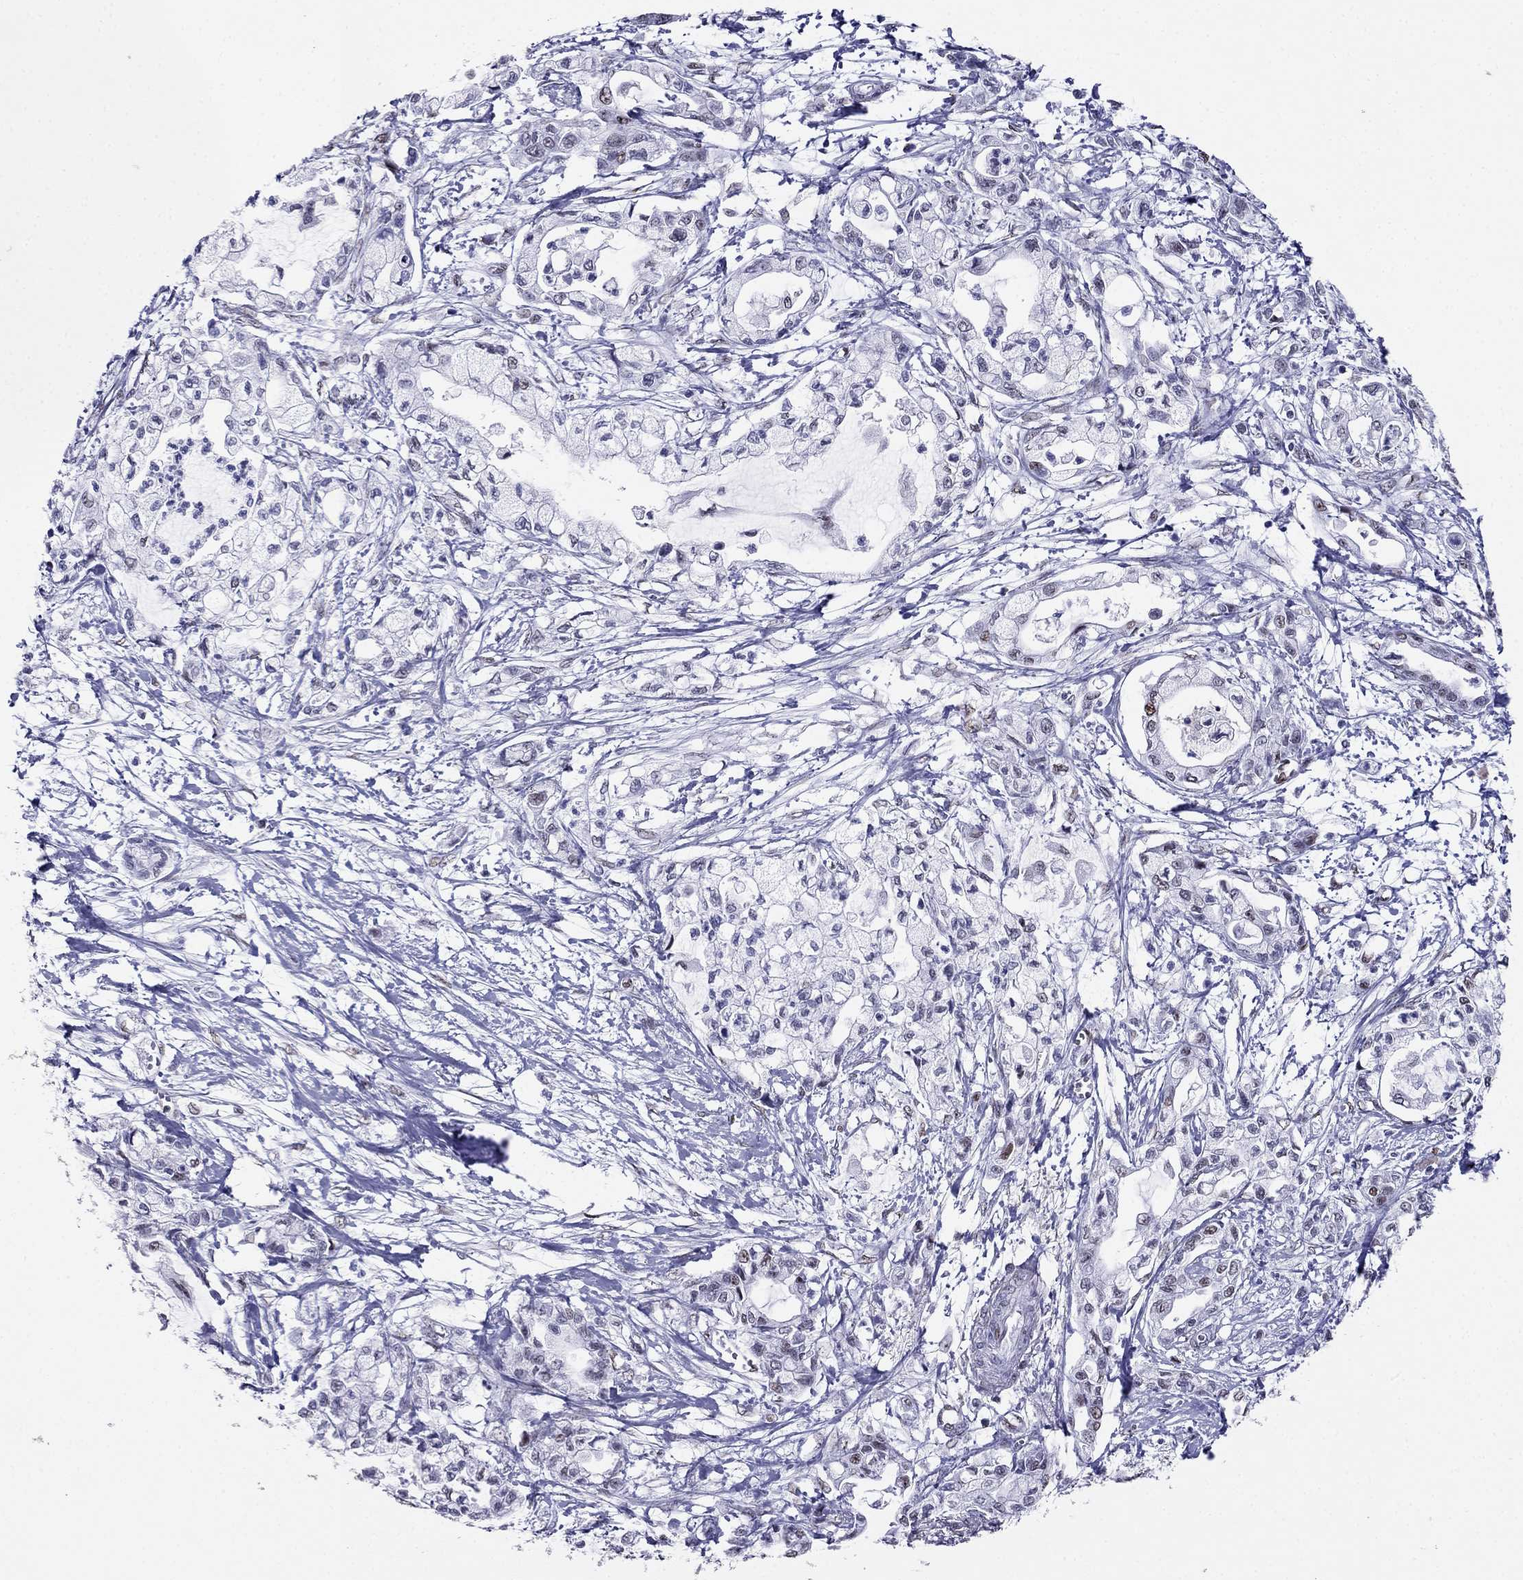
{"staining": {"intensity": "negative", "quantity": "none", "location": "none"}, "tissue": "pancreatic cancer", "cell_type": "Tumor cells", "image_type": "cancer", "snomed": [{"axis": "morphology", "description": "Adenocarcinoma, NOS"}, {"axis": "topography", "description": "Pancreas"}], "caption": "The micrograph demonstrates no significant positivity in tumor cells of pancreatic cancer. (DAB (3,3'-diaminobenzidine) immunohistochemistry with hematoxylin counter stain).", "gene": "PPM1G", "patient": {"sex": "male", "age": 54}}